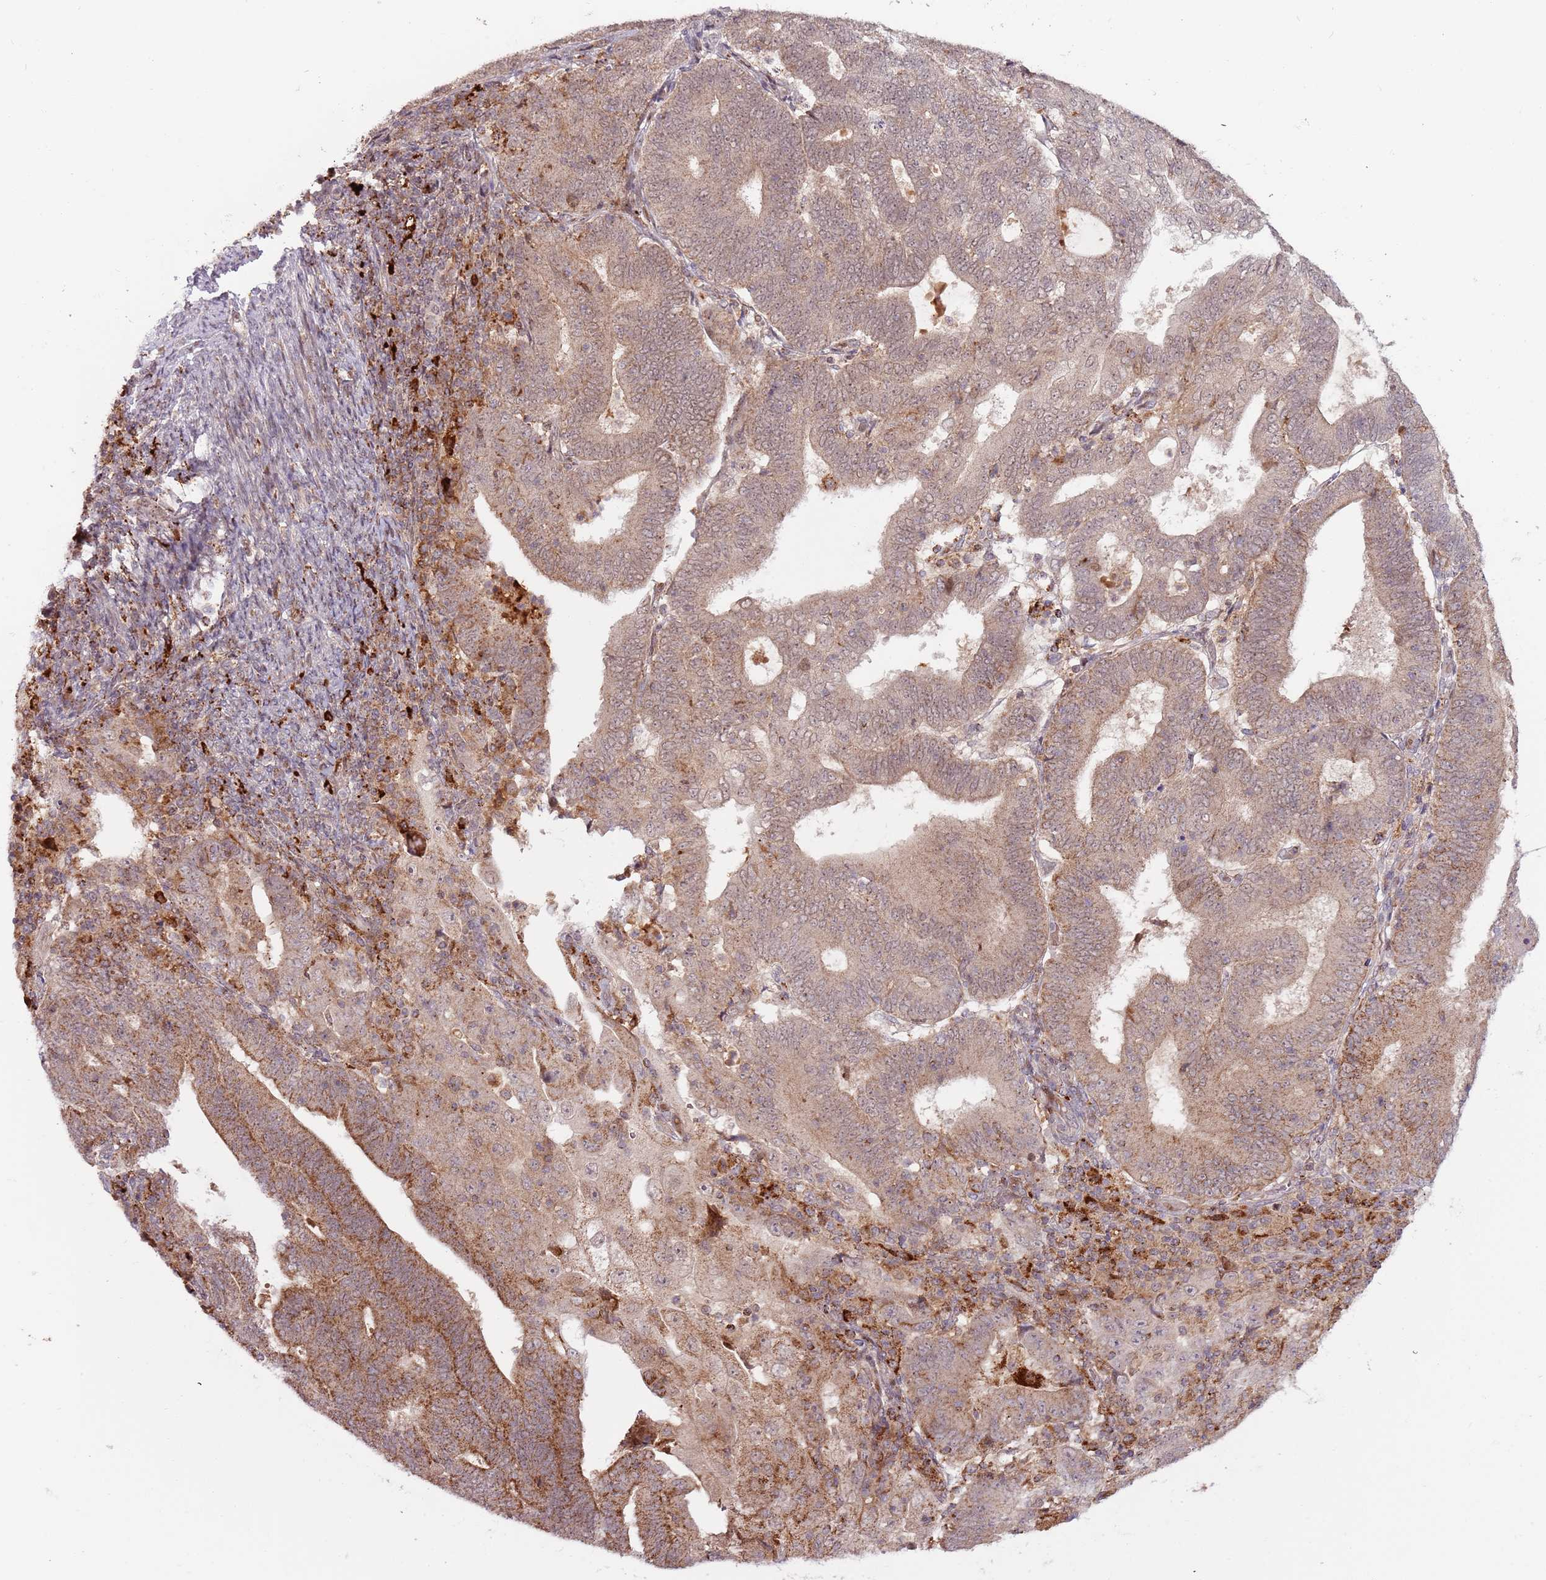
{"staining": {"intensity": "moderate", "quantity": "<25%", "location": "cytoplasmic/membranous"}, "tissue": "endometrial cancer", "cell_type": "Tumor cells", "image_type": "cancer", "snomed": [{"axis": "morphology", "description": "Adenocarcinoma, NOS"}, {"axis": "topography", "description": "Endometrium"}], "caption": "Immunohistochemistry micrograph of neoplastic tissue: adenocarcinoma (endometrial) stained using immunohistochemistry (IHC) reveals low levels of moderate protein expression localized specifically in the cytoplasmic/membranous of tumor cells, appearing as a cytoplasmic/membranous brown color.", "gene": "ULK3", "patient": {"sex": "female", "age": 70}}